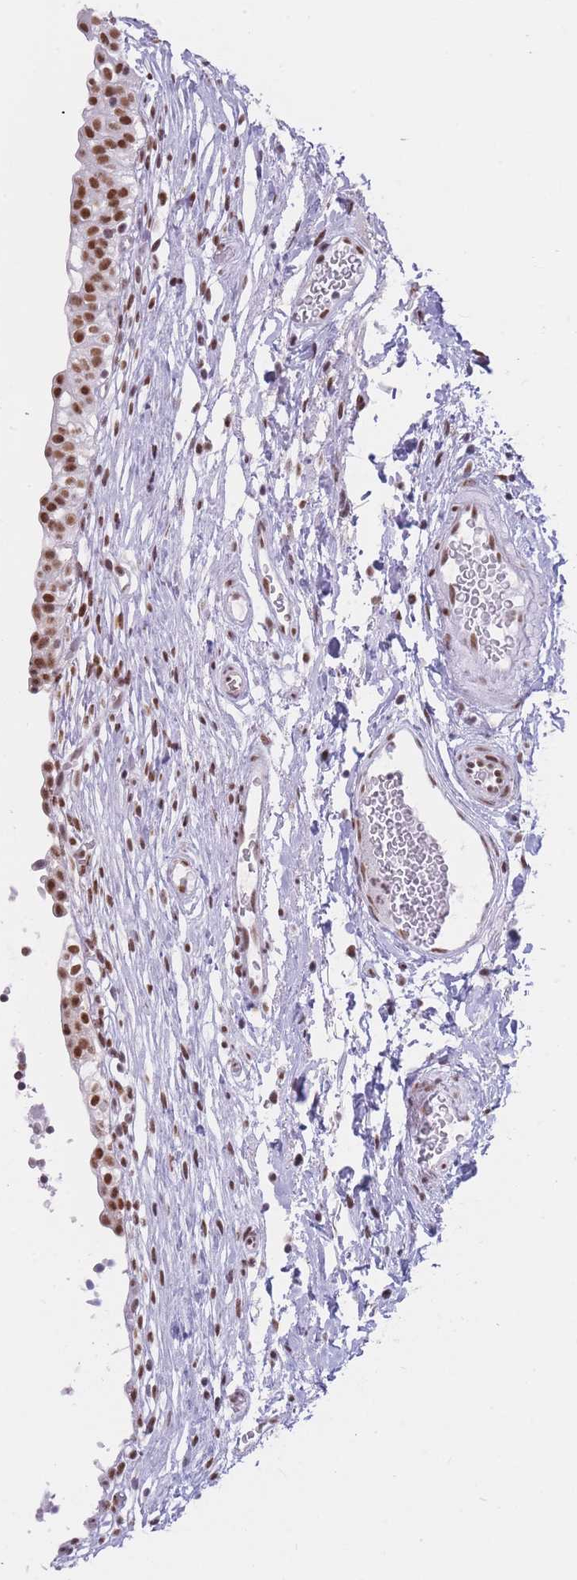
{"staining": {"intensity": "strong", "quantity": ">75%", "location": "nuclear"}, "tissue": "urinary bladder", "cell_type": "Urothelial cells", "image_type": "normal", "snomed": [{"axis": "morphology", "description": "Normal tissue, NOS"}, {"axis": "topography", "description": "Urinary bladder"}, {"axis": "topography", "description": "Peripheral nerve tissue"}], "caption": "High-power microscopy captured an immunohistochemistry (IHC) photomicrograph of normal urinary bladder, revealing strong nuclear staining in approximately >75% of urothelial cells.", "gene": "HNRNPUL1", "patient": {"sex": "male", "age": 55}}